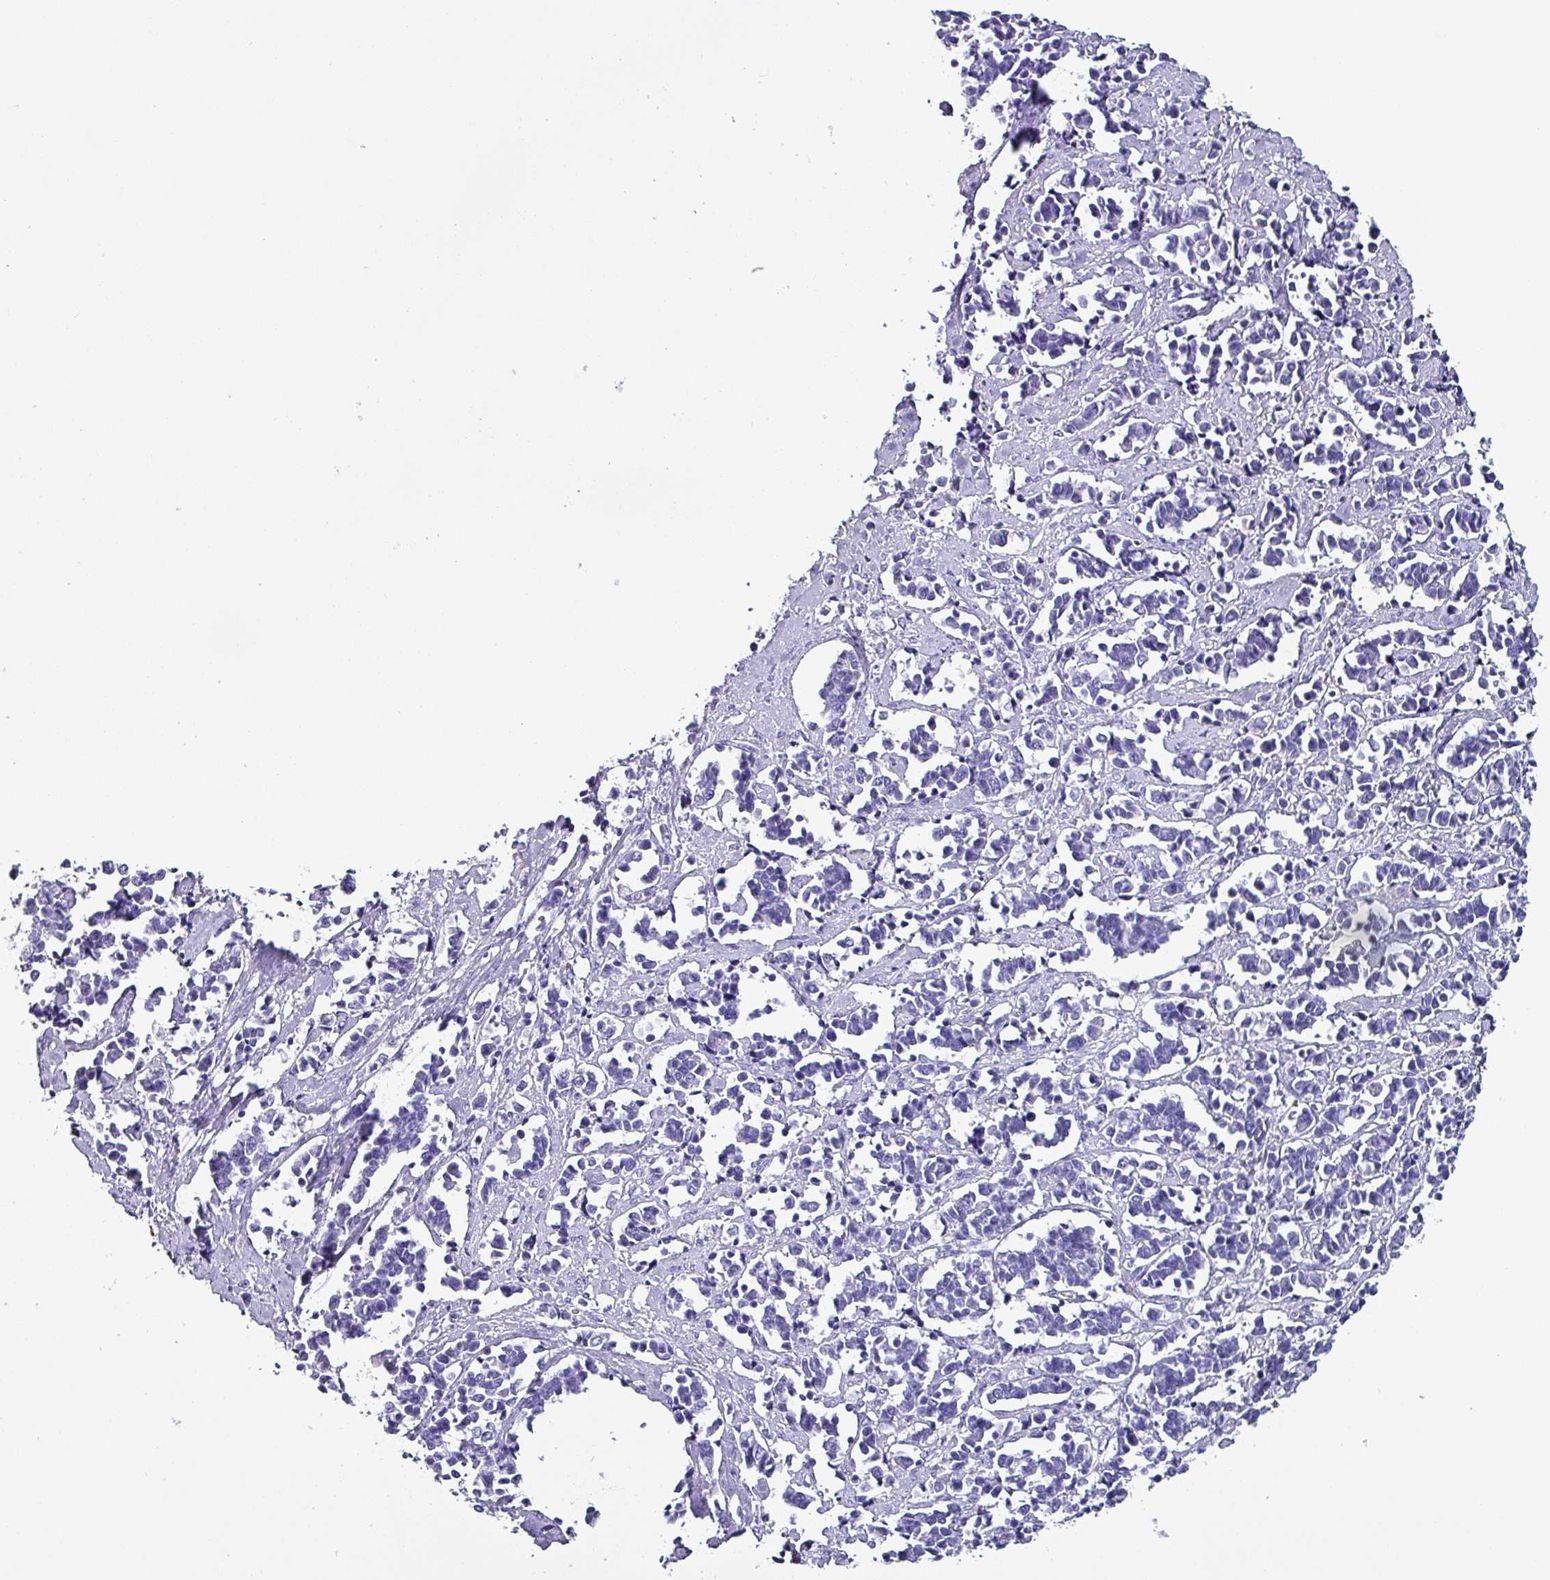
{"staining": {"intensity": "negative", "quantity": "none", "location": "none"}, "tissue": "cervical cancer", "cell_type": "Tumor cells", "image_type": "cancer", "snomed": [{"axis": "morphology", "description": "Normal tissue, NOS"}, {"axis": "morphology", "description": "Squamous cell carcinoma, NOS"}, {"axis": "topography", "description": "Cervix"}], "caption": "Histopathology image shows no protein staining in tumor cells of squamous cell carcinoma (cervical) tissue. (Stains: DAB immunohistochemistry (IHC) with hematoxylin counter stain, Microscopy: brightfield microscopy at high magnification).", "gene": "KRT6C", "patient": {"sex": "female", "age": 35}}